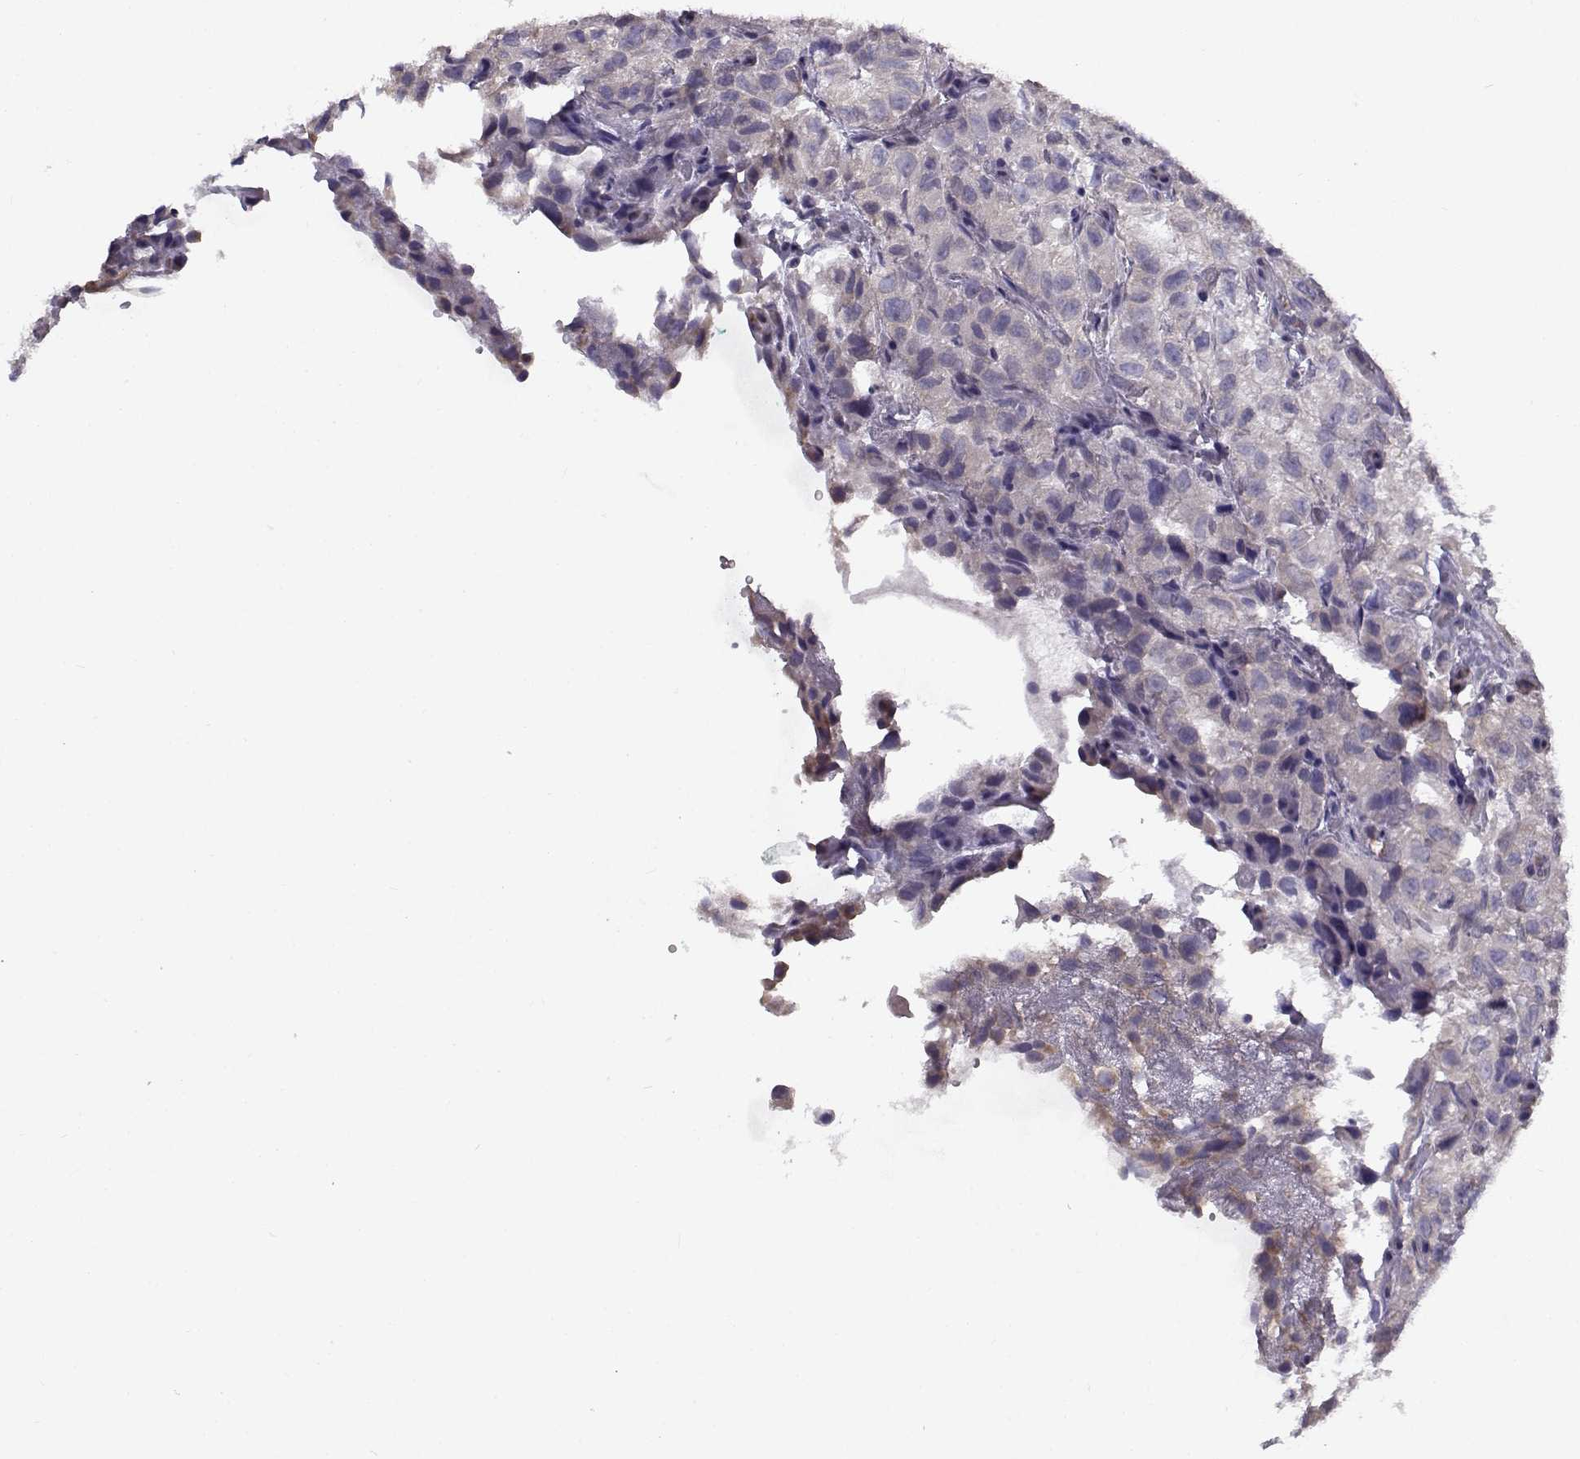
{"staining": {"intensity": "weak", "quantity": "<25%", "location": "cytoplasmic/membranous"}, "tissue": "renal cancer", "cell_type": "Tumor cells", "image_type": "cancer", "snomed": [{"axis": "morphology", "description": "Adenocarcinoma, NOS"}, {"axis": "topography", "description": "Kidney"}], "caption": "Photomicrograph shows no protein positivity in tumor cells of renal cancer tissue.", "gene": "BEND6", "patient": {"sex": "male", "age": 64}}